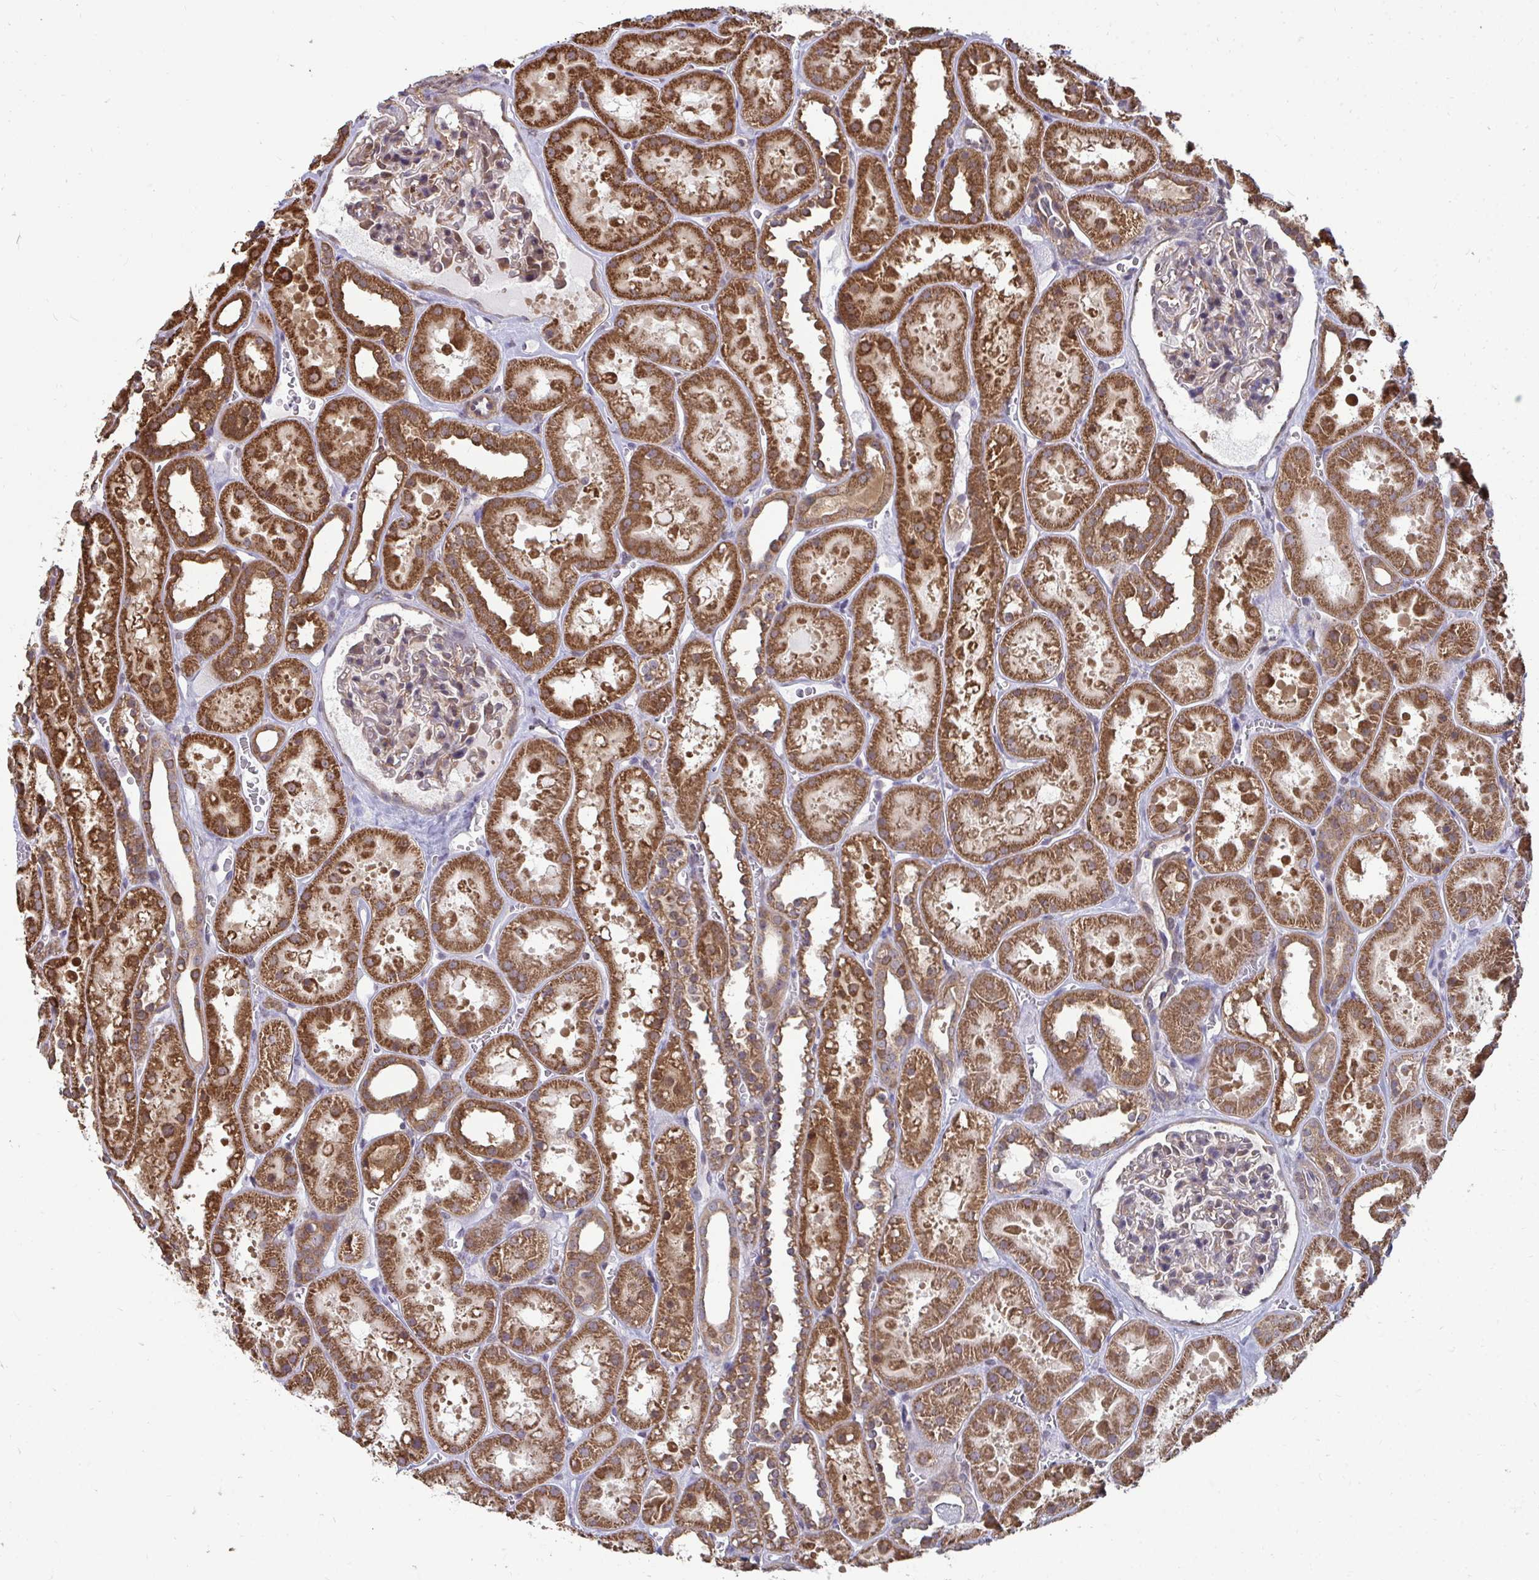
{"staining": {"intensity": "weak", "quantity": "<25%", "location": "cytoplasmic/membranous"}, "tissue": "kidney", "cell_type": "Cells in glomeruli", "image_type": "normal", "snomed": [{"axis": "morphology", "description": "Normal tissue, NOS"}, {"axis": "topography", "description": "Kidney"}], "caption": "Unremarkable kidney was stained to show a protein in brown. There is no significant positivity in cells in glomeruli. The staining is performed using DAB (3,3'-diaminobenzidine) brown chromogen with nuclei counter-stained in using hematoxylin.", "gene": "DNAJA2", "patient": {"sex": "female", "age": 41}}